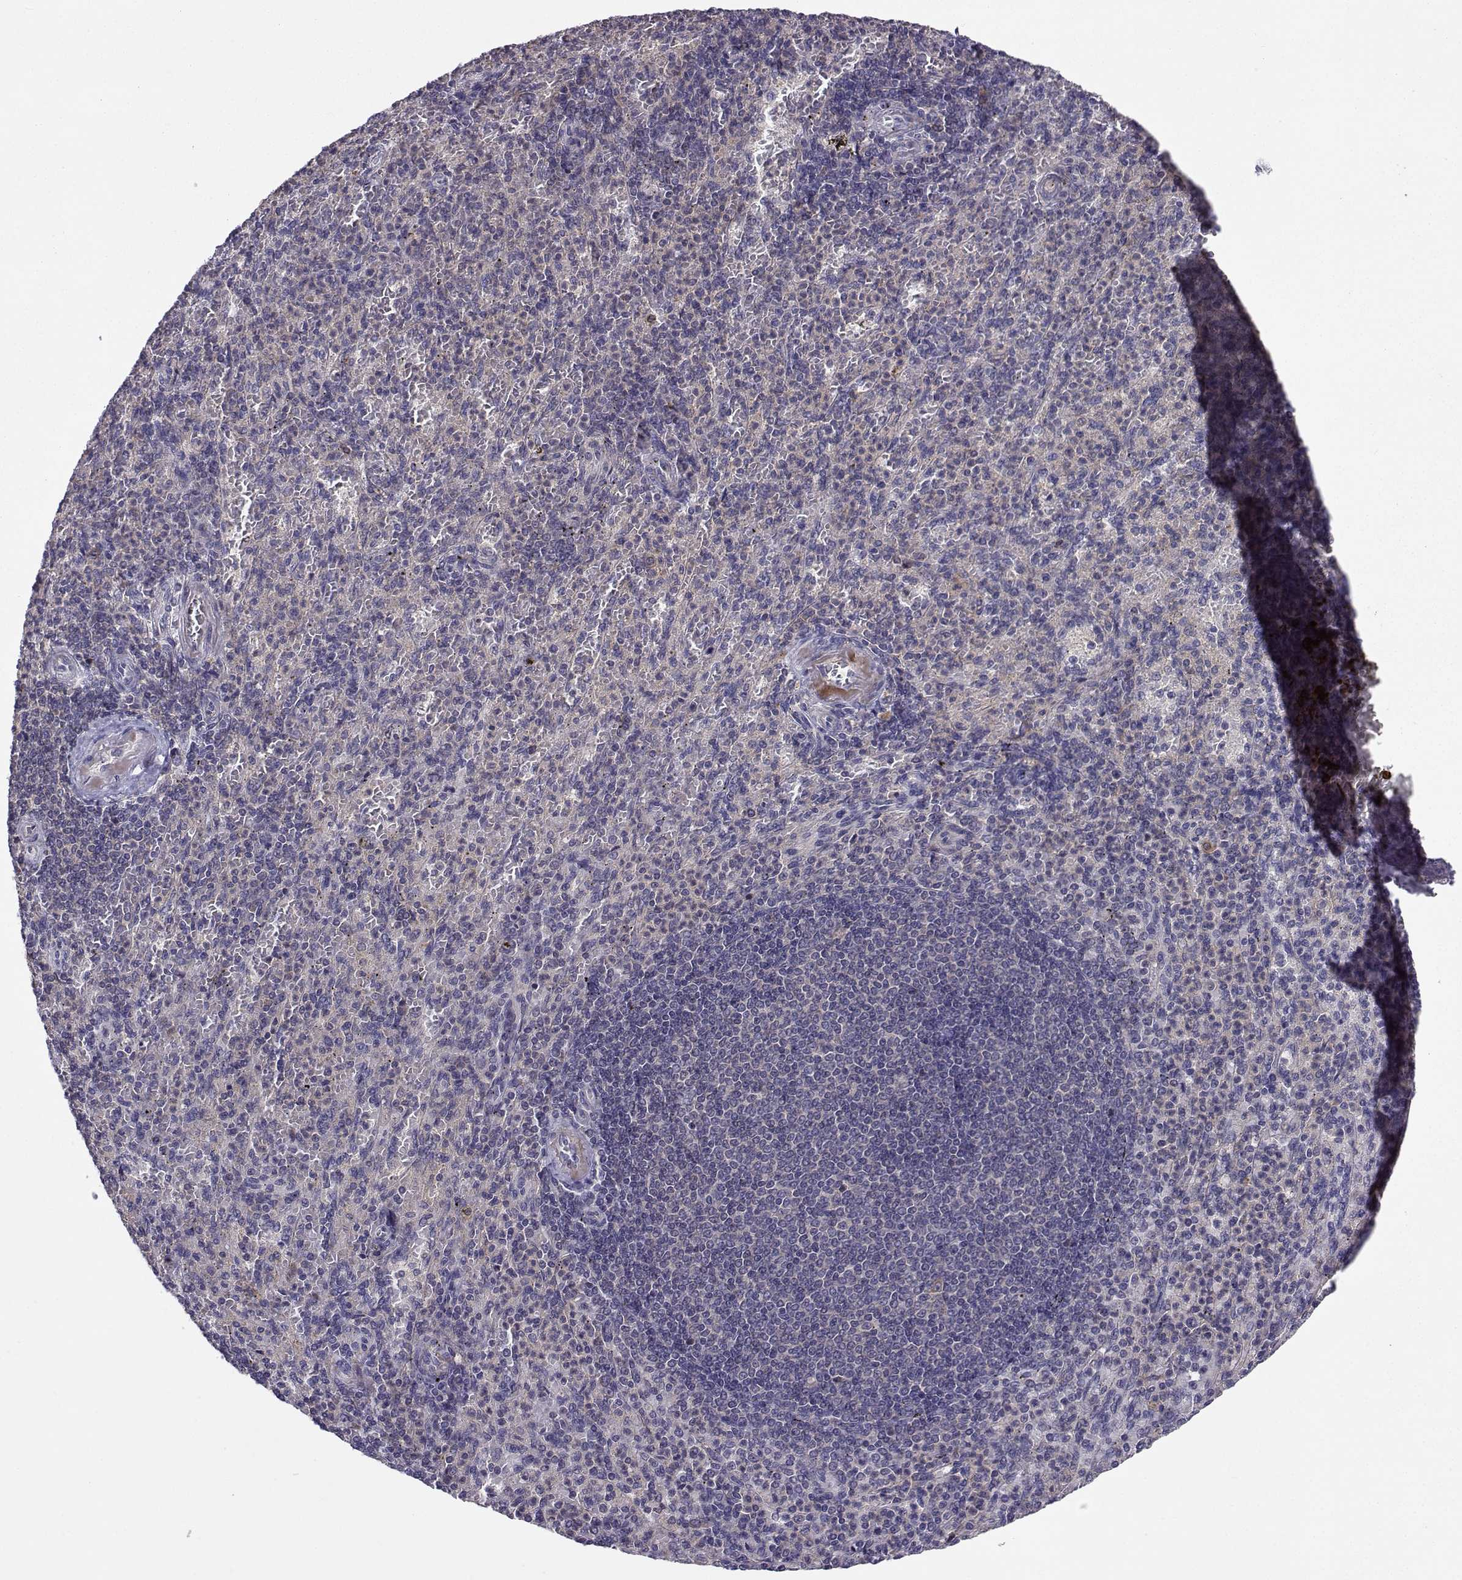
{"staining": {"intensity": "negative", "quantity": "none", "location": "none"}, "tissue": "spleen", "cell_type": "Cells in red pulp", "image_type": "normal", "snomed": [{"axis": "morphology", "description": "Normal tissue, NOS"}, {"axis": "topography", "description": "Spleen"}], "caption": "Spleen stained for a protein using immunohistochemistry (IHC) displays no expression cells in red pulp.", "gene": "STXBP5", "patient": {"sex": "female", "age": 74}}